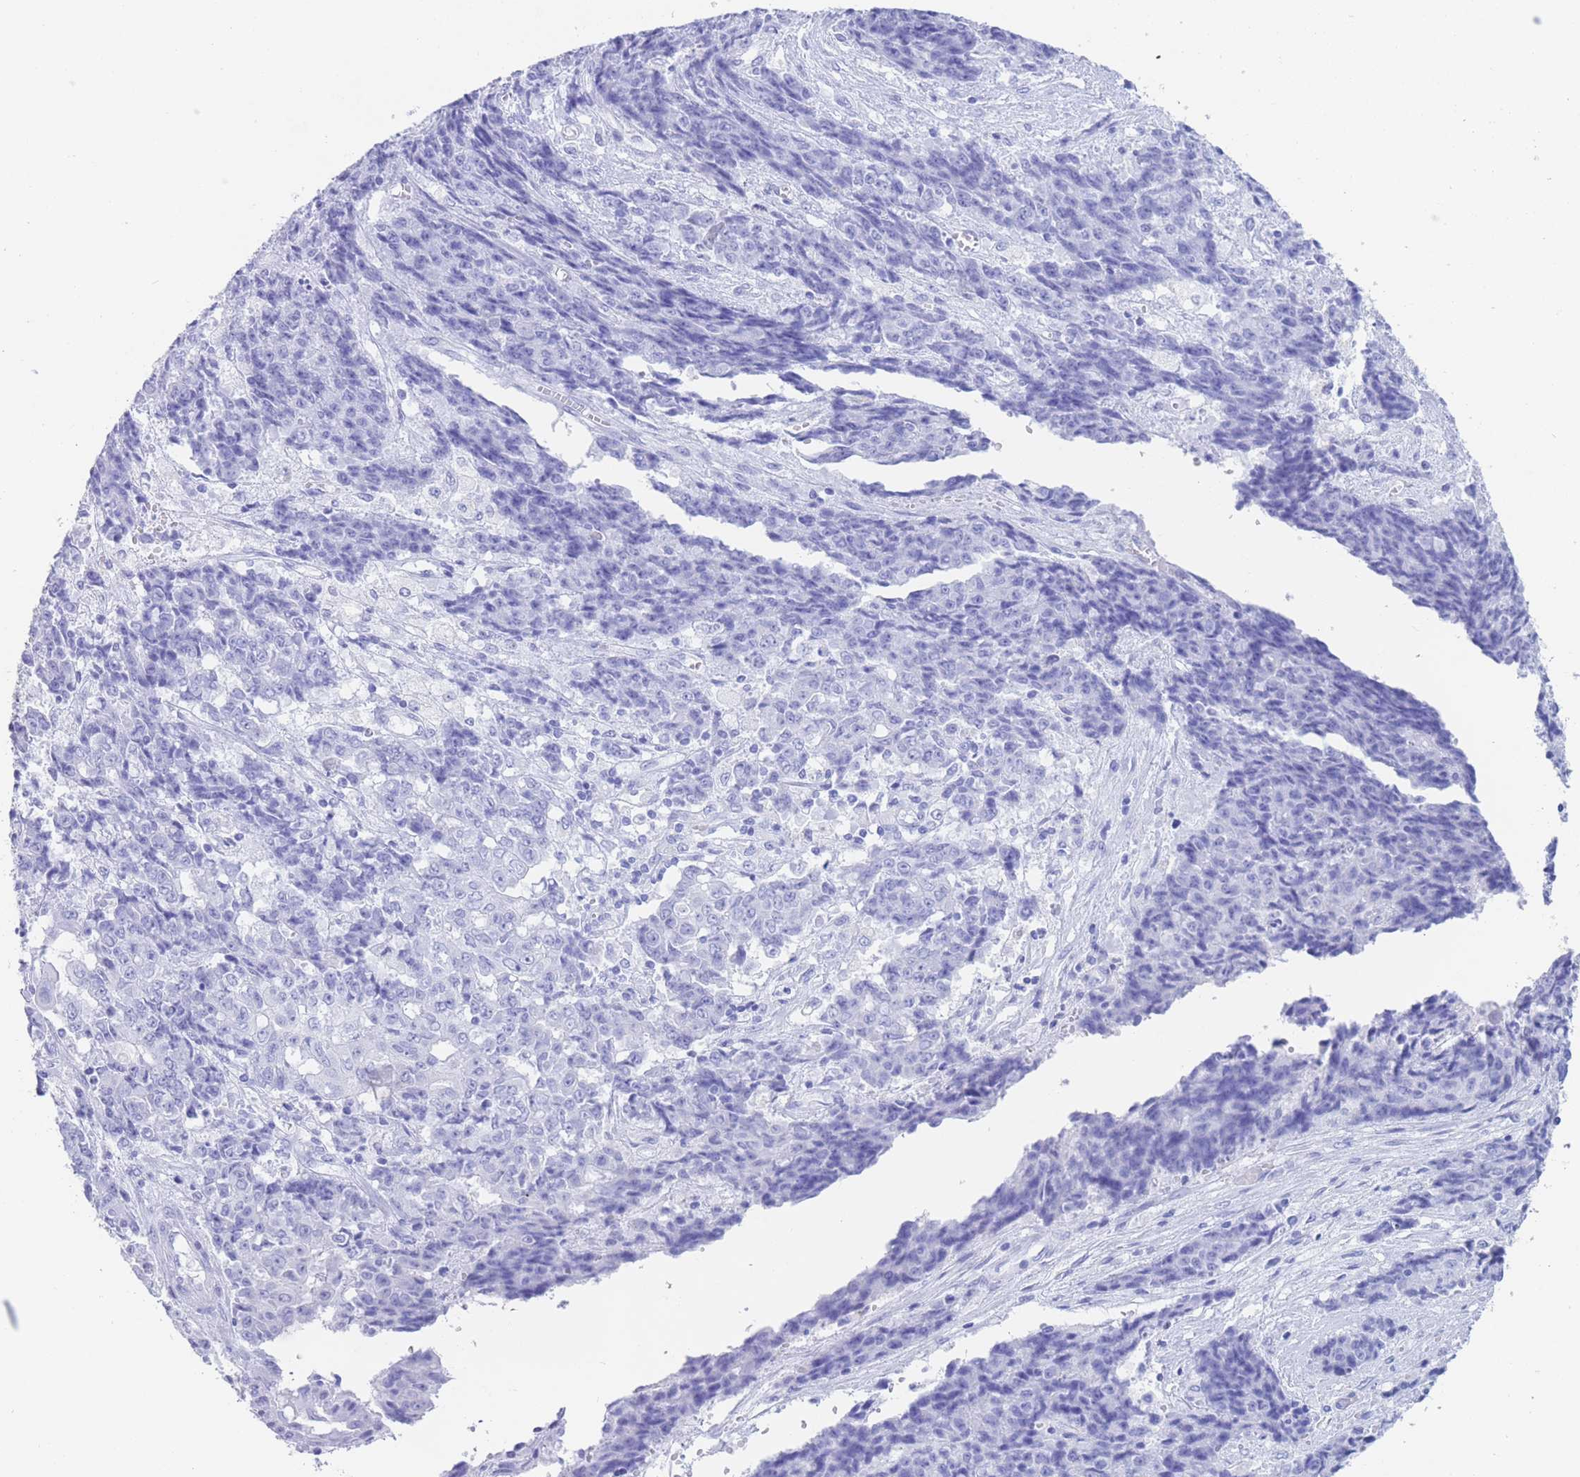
{"staining": {"intensity": "negative", "quantity": "none", "location": "none"}, "tissue": "ovarian cancer", "cell_type": "Tumor cells", "image_type": "cancer", "snomed": [{"axis": "morphology", "description": "Carcinoma, endometroid"}, {"axis": "topography", "description": "Ovary"}], "caption": "An immunohistochemistry histopathology image of ovarian endometroid carcinoma is shown. There is no staining in tumor cells of ovarian endometroid carcinoma. (DAB immunohistochemistry visualized using brightfield microscopy, high magnification).", "gene": "SLCO1B3", "patient": {"sex": "female", "age": 42}}